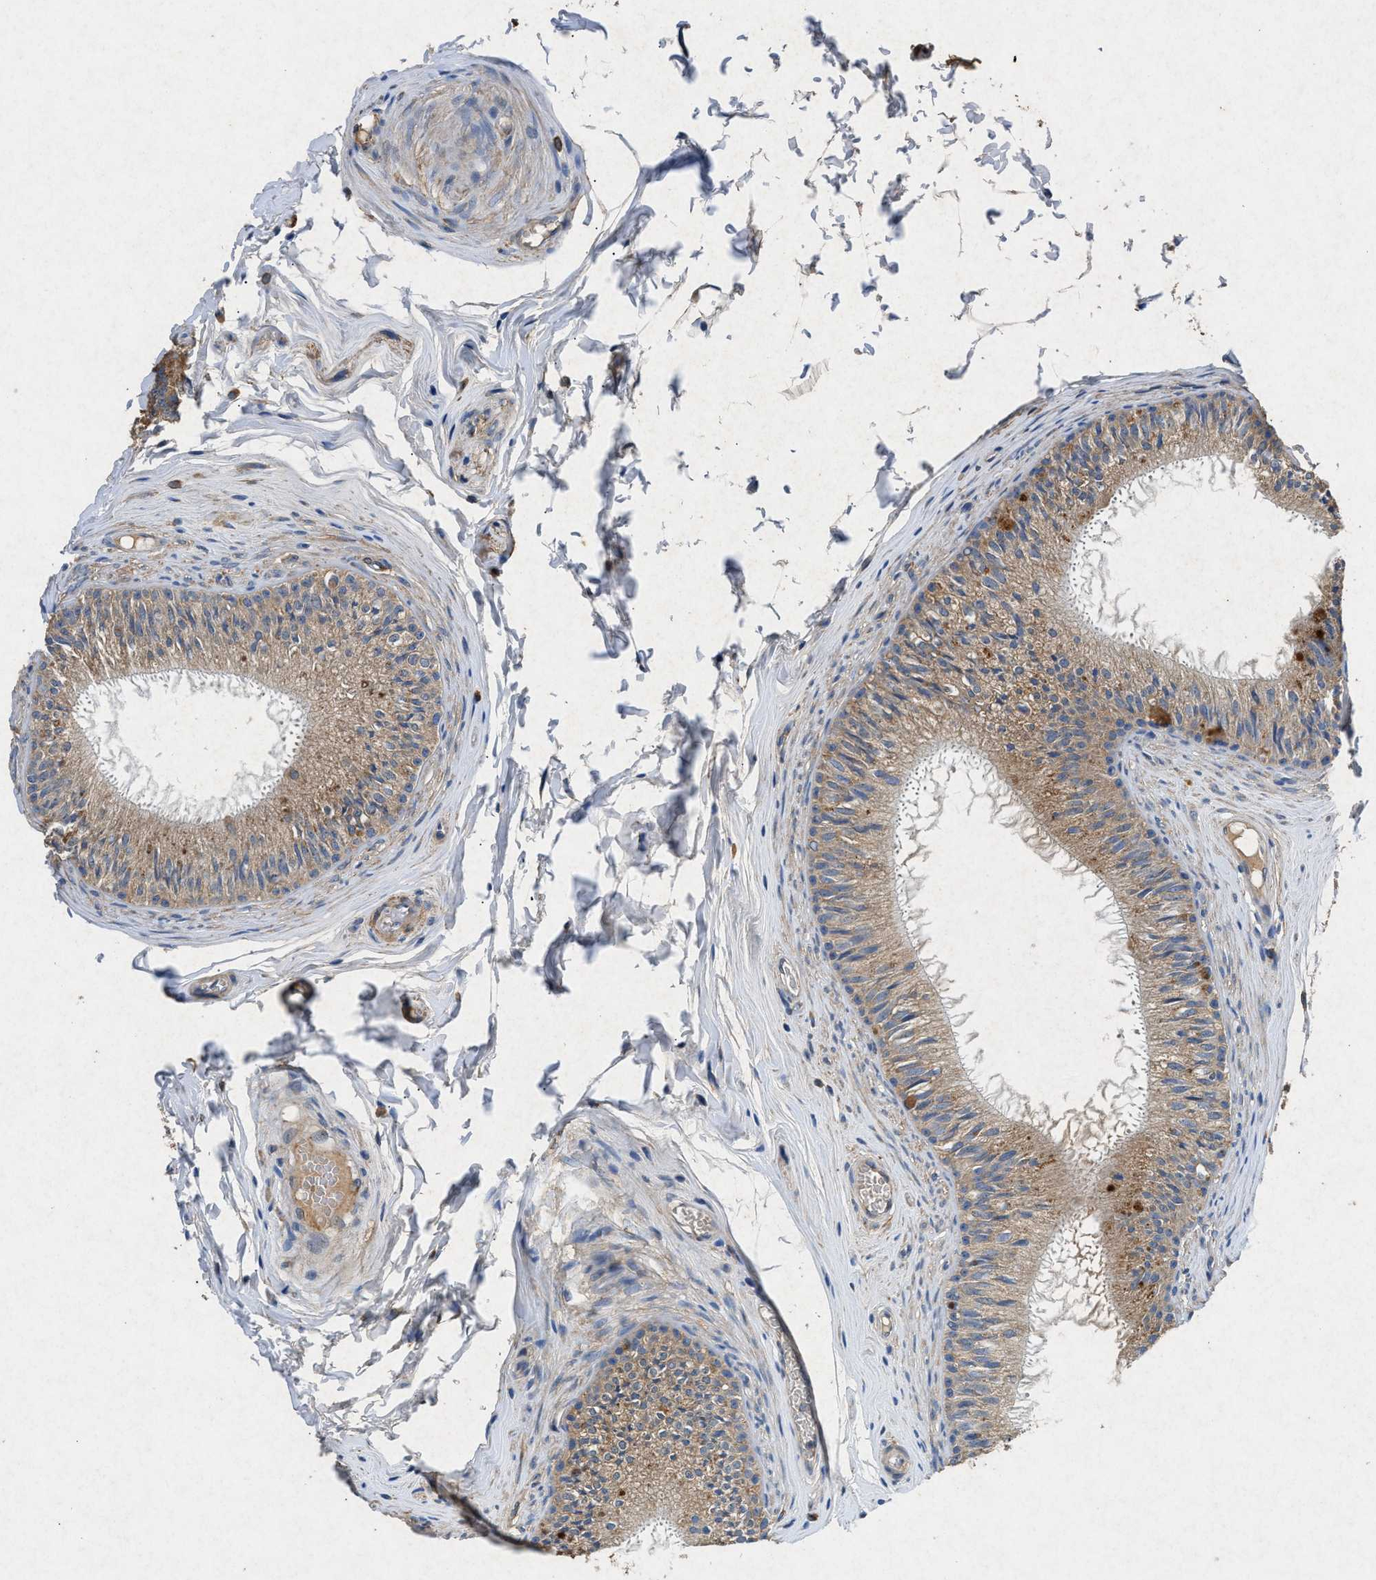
{"staining": {"intensity": "moderate", "quantity": ">75%", "location": "cytoplasmic/membranous"}, "tissue": "epididymis", "cell_type": "Glandular cells", "image_type": "normal", "snomed": [{"axis": "morphology", "description": "Normal tissue, NOS"}, {"axis": "topography", "description": "Testis"}, {"axis": "topography", "description": "Epididymis"}], "caption": "Immunohistochemistry (IHC) photomicrograph of benign human epididymis stained for a protein (brown), which displays medium levels of moderate cytoplasmic/membranous positivity in about >75% of glandular cells.", "gene": "CDK15", "patient": {"sex": "male", "age": 36}}